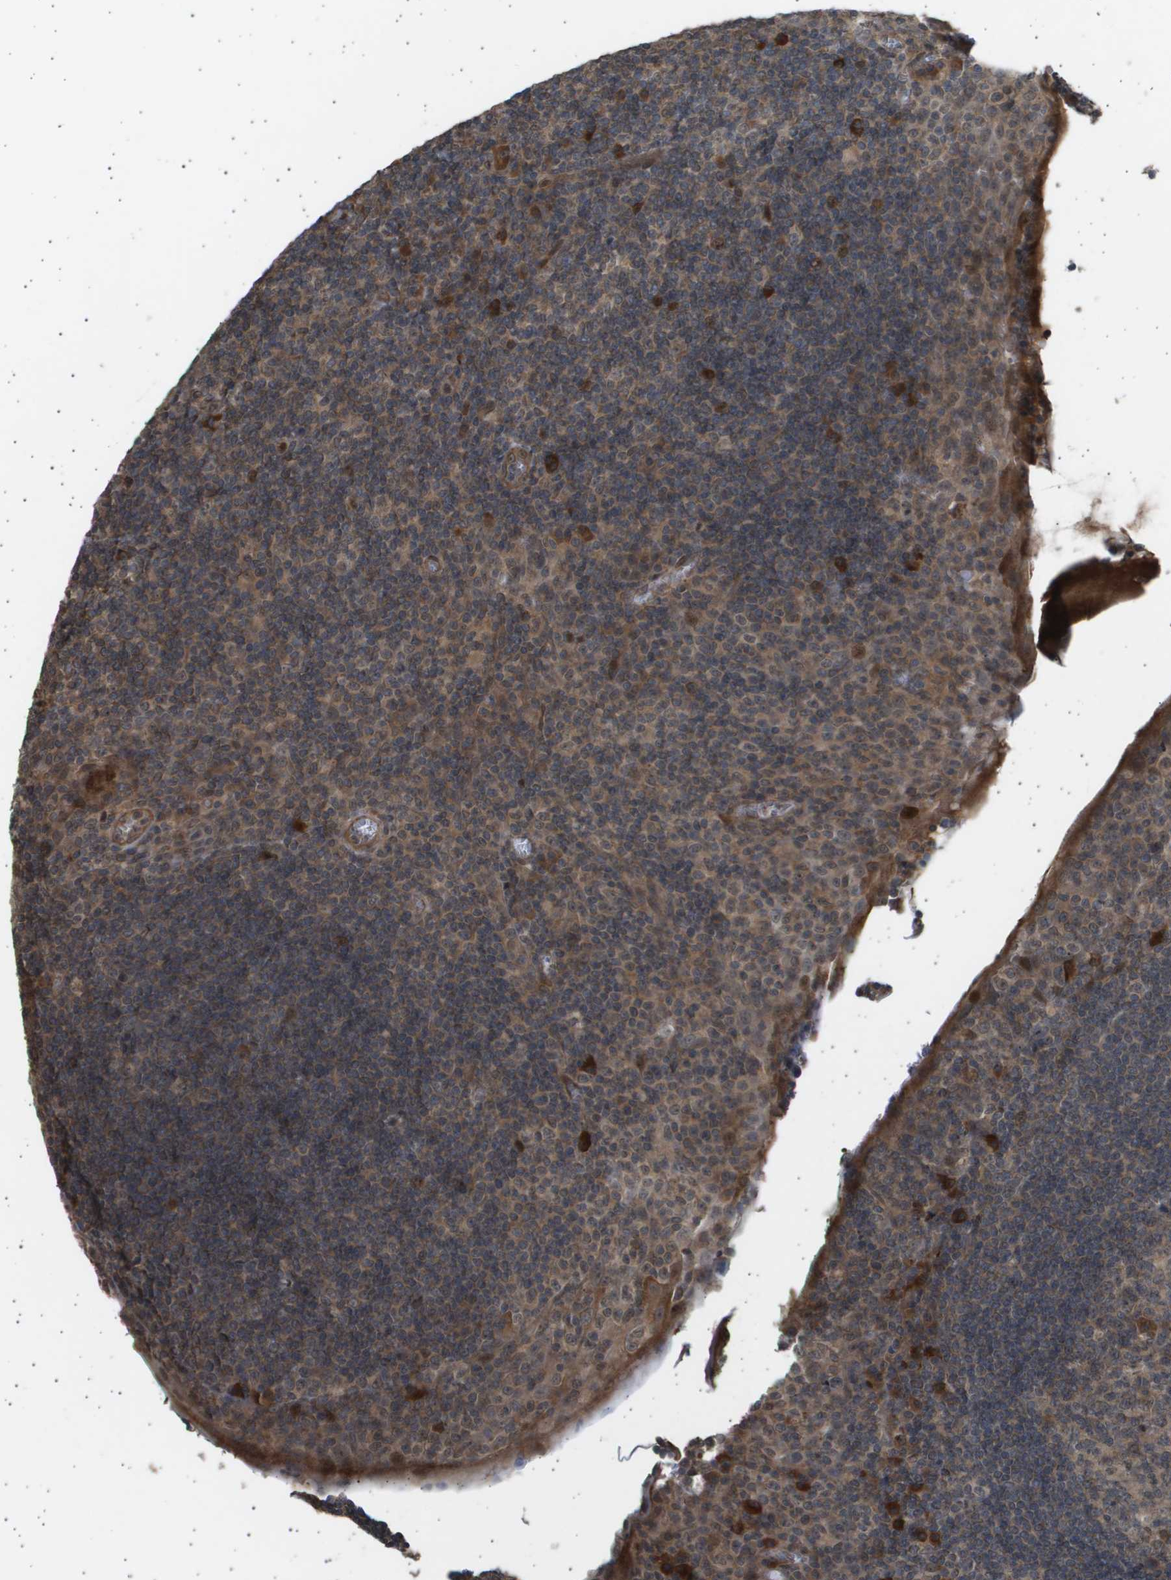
{"staining": {"intensity": "strong", "quantity": "<25%", "location": "cytoplasmic/membranous"}, "tissue": "tonsil", "cell_type": "Germinal center cells", "image_type": "normal", "snomed": [{"axis": "morphology", "description": "Normal tissue, NOS"}, {"axis": "topography", "description": "Tonsil"}], "caption": "Strong cytoplasmic/membranous protein expression is seen in about <25% of germinal center cells in tonsil. (IHC, brightfield microscopy, high magnification).", "gene": "TNRC6A", "patient": {"sex": "male", "age": 37}}